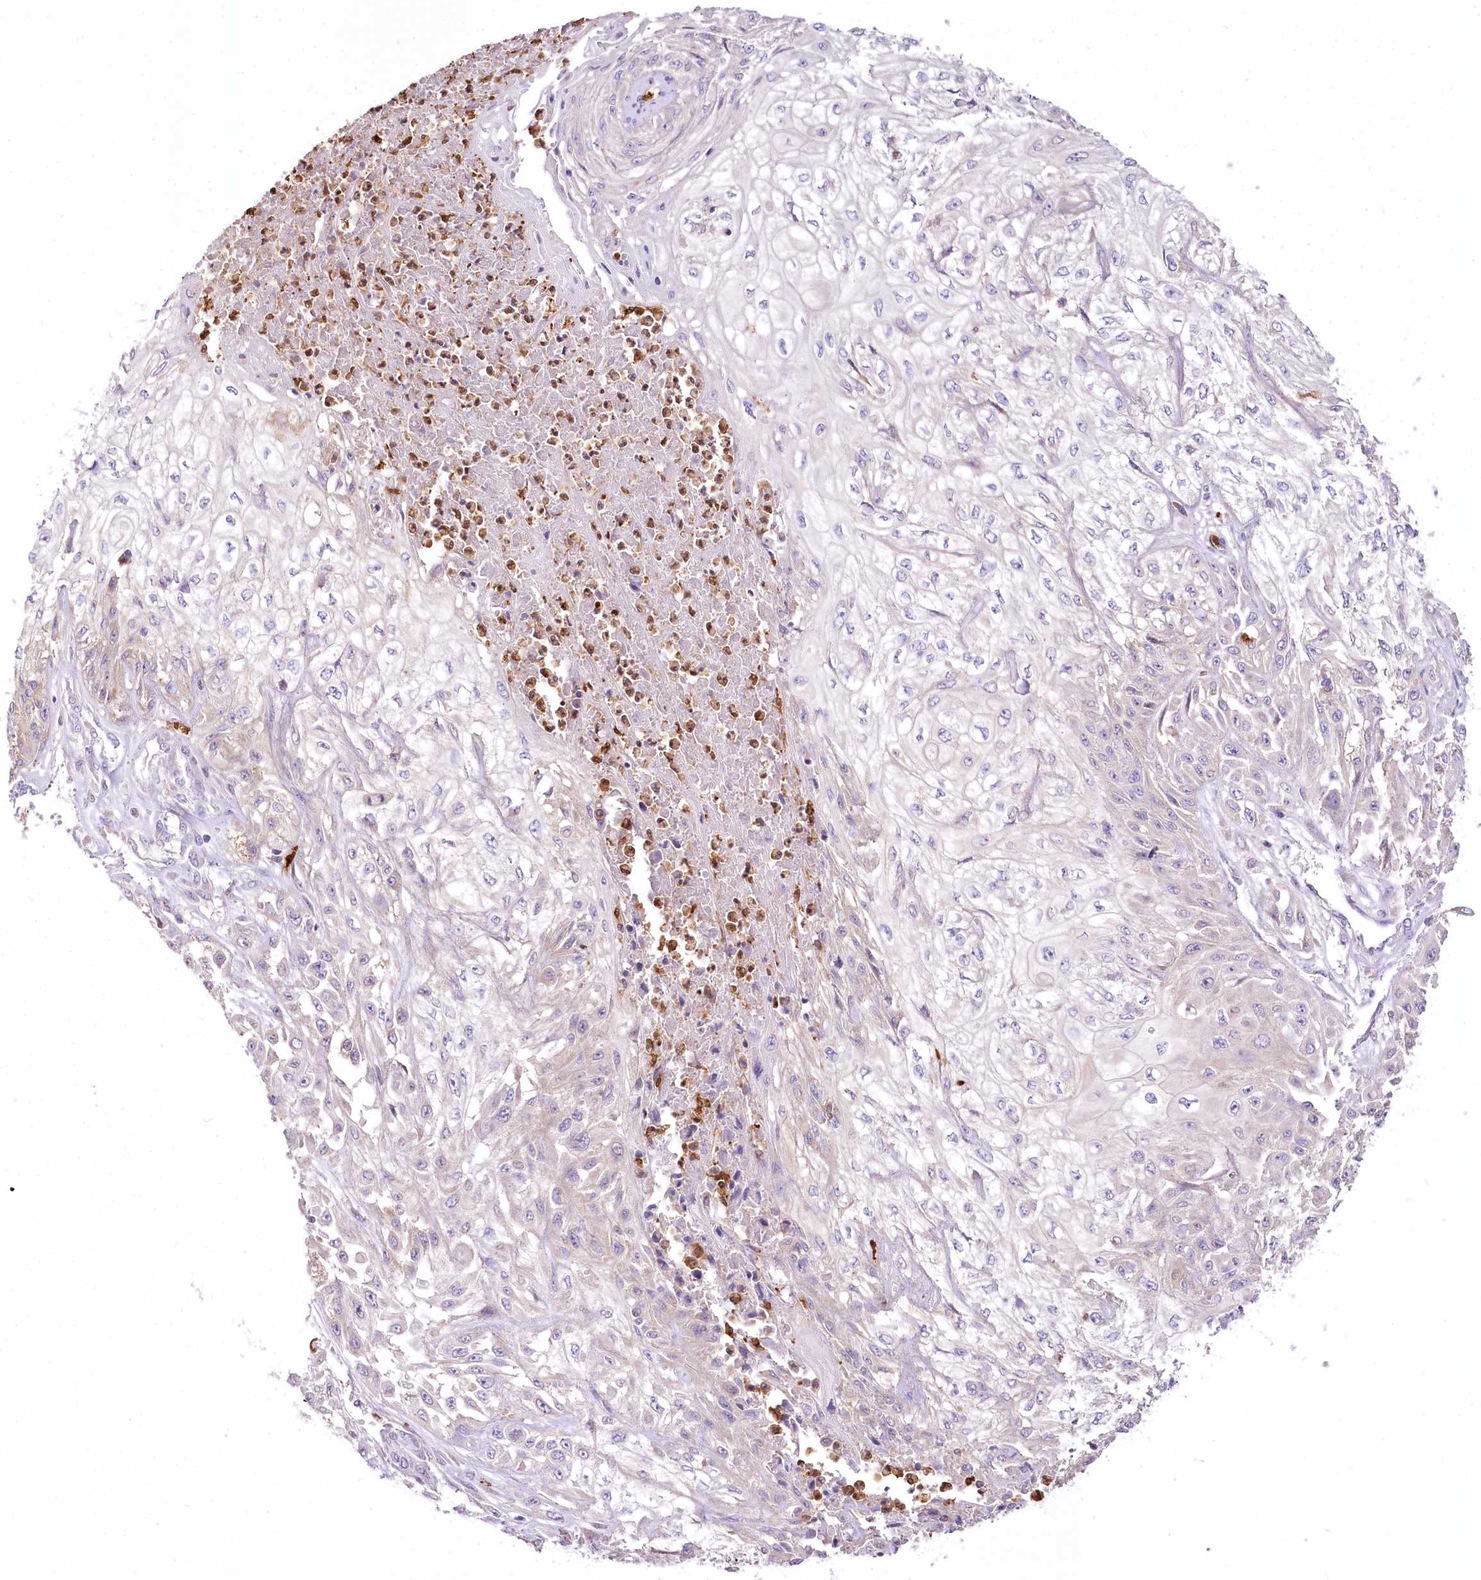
{"staining": {"intensity": "negative", "quantity": "none", "location": "none"}, "tissue": "skin cancer", "cell_type": "Tumor cells", "image_type": "cancer", "snomed": [{"axis": "morphology", "description": "Squamous cell carcinoma, NOS"}, {"axis": "morphology", "description": "Squamous cell carcinoma, metastatic, NOS"}, {"axis": "topography", "description": "Skin"}, {"axis": "topography", "description": "Lymph node"}], "caption": "This is an IHC histopathology image of human metastatic squamous cell carcinoma (skin). There is no staining in tumor cells.", "gene": "DPYD", "patient": {"sex": "male", "age": 75}}